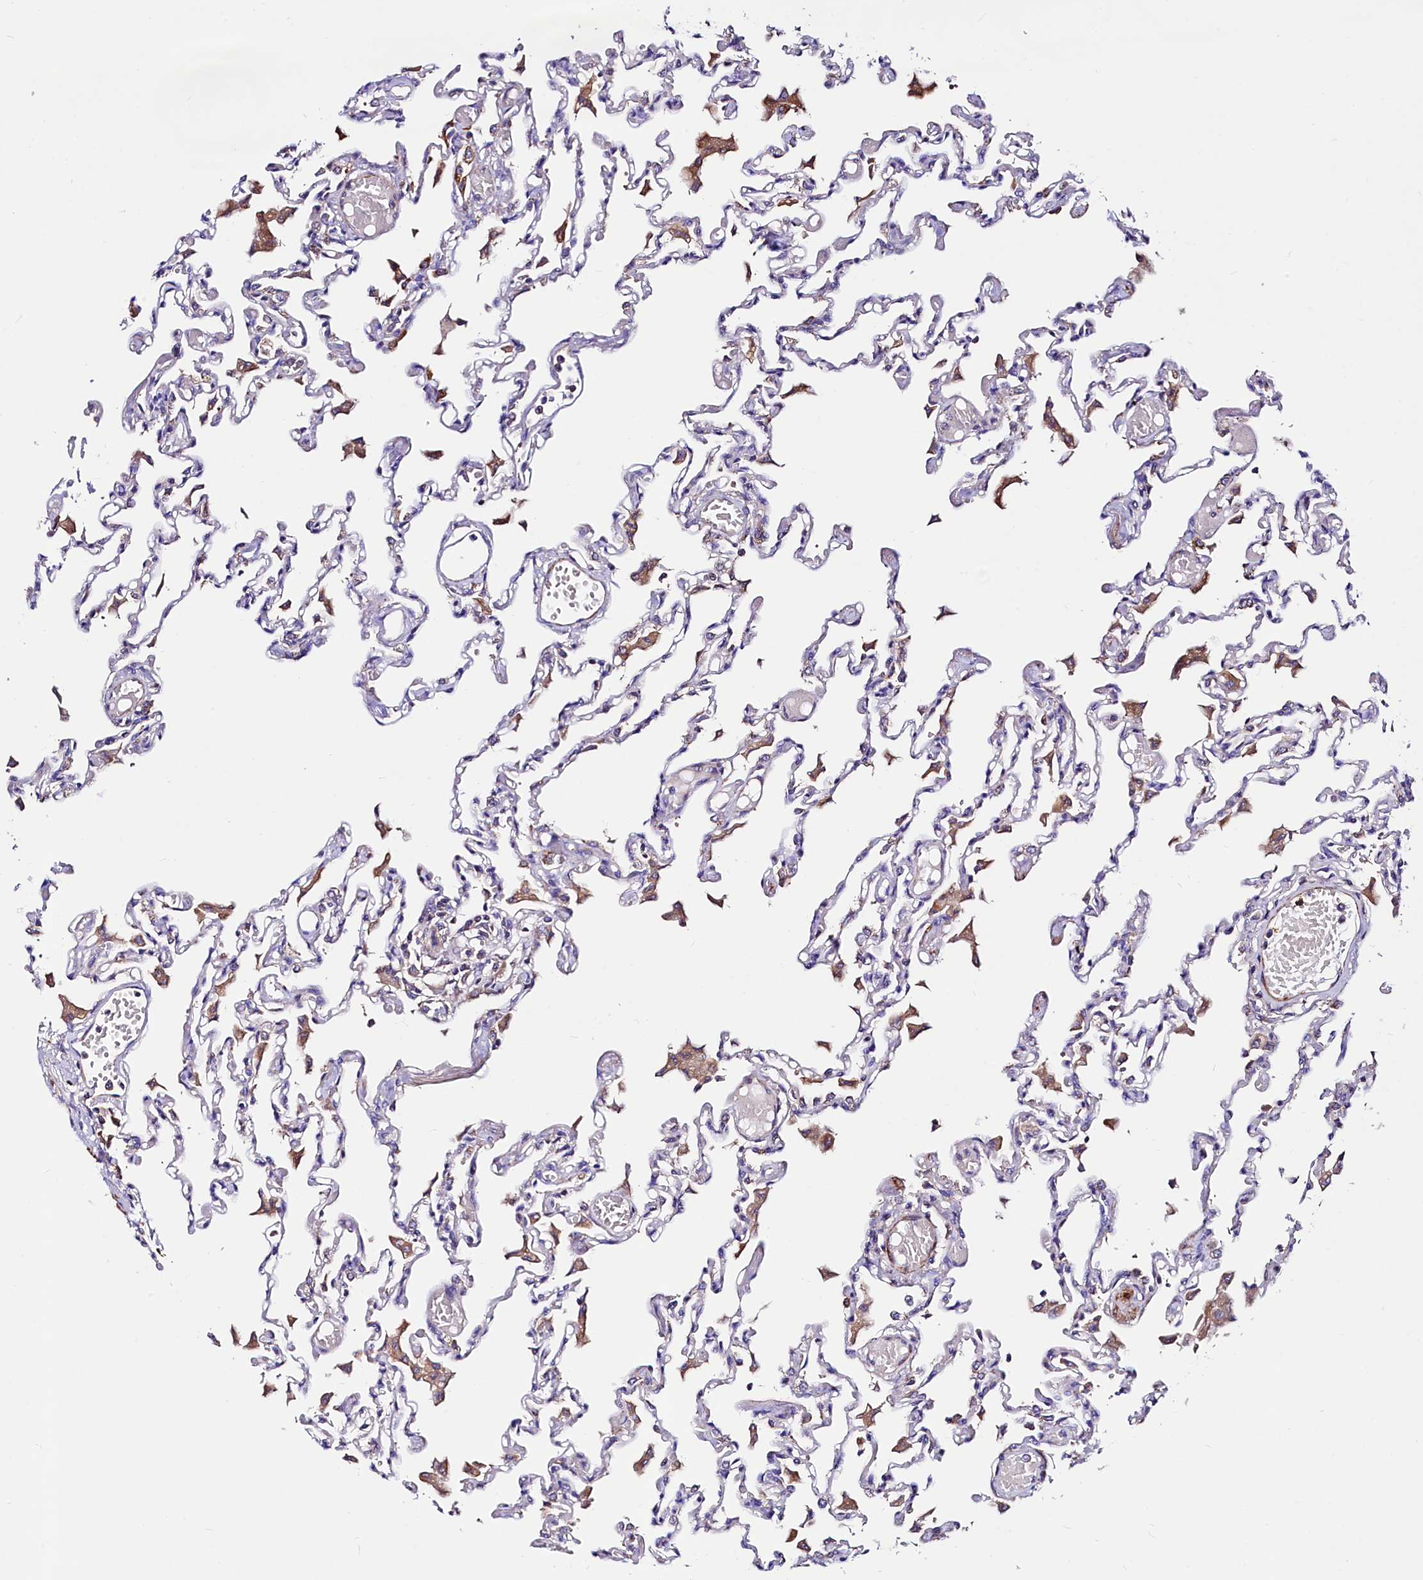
{"staining": {"intensity": "negative", "quantity": "none", "location": "none"}, "tissue": "lung", "cell_type": "Alveolar cells", "image_type": "normal", "snomed": [{"axis": "morphology", "description": "Normal tissue, NOS"}, {"axis": "topography", "description": "Bronchus"}, {"axis": "topography", "description": "Lung"}], "caption": "IHC image of normal lung stained for a protein (brown), which demonstrates no expression in alveolar cells.", "gene": "CIAO3", "patient": {"sex": "female", "age": 49}}